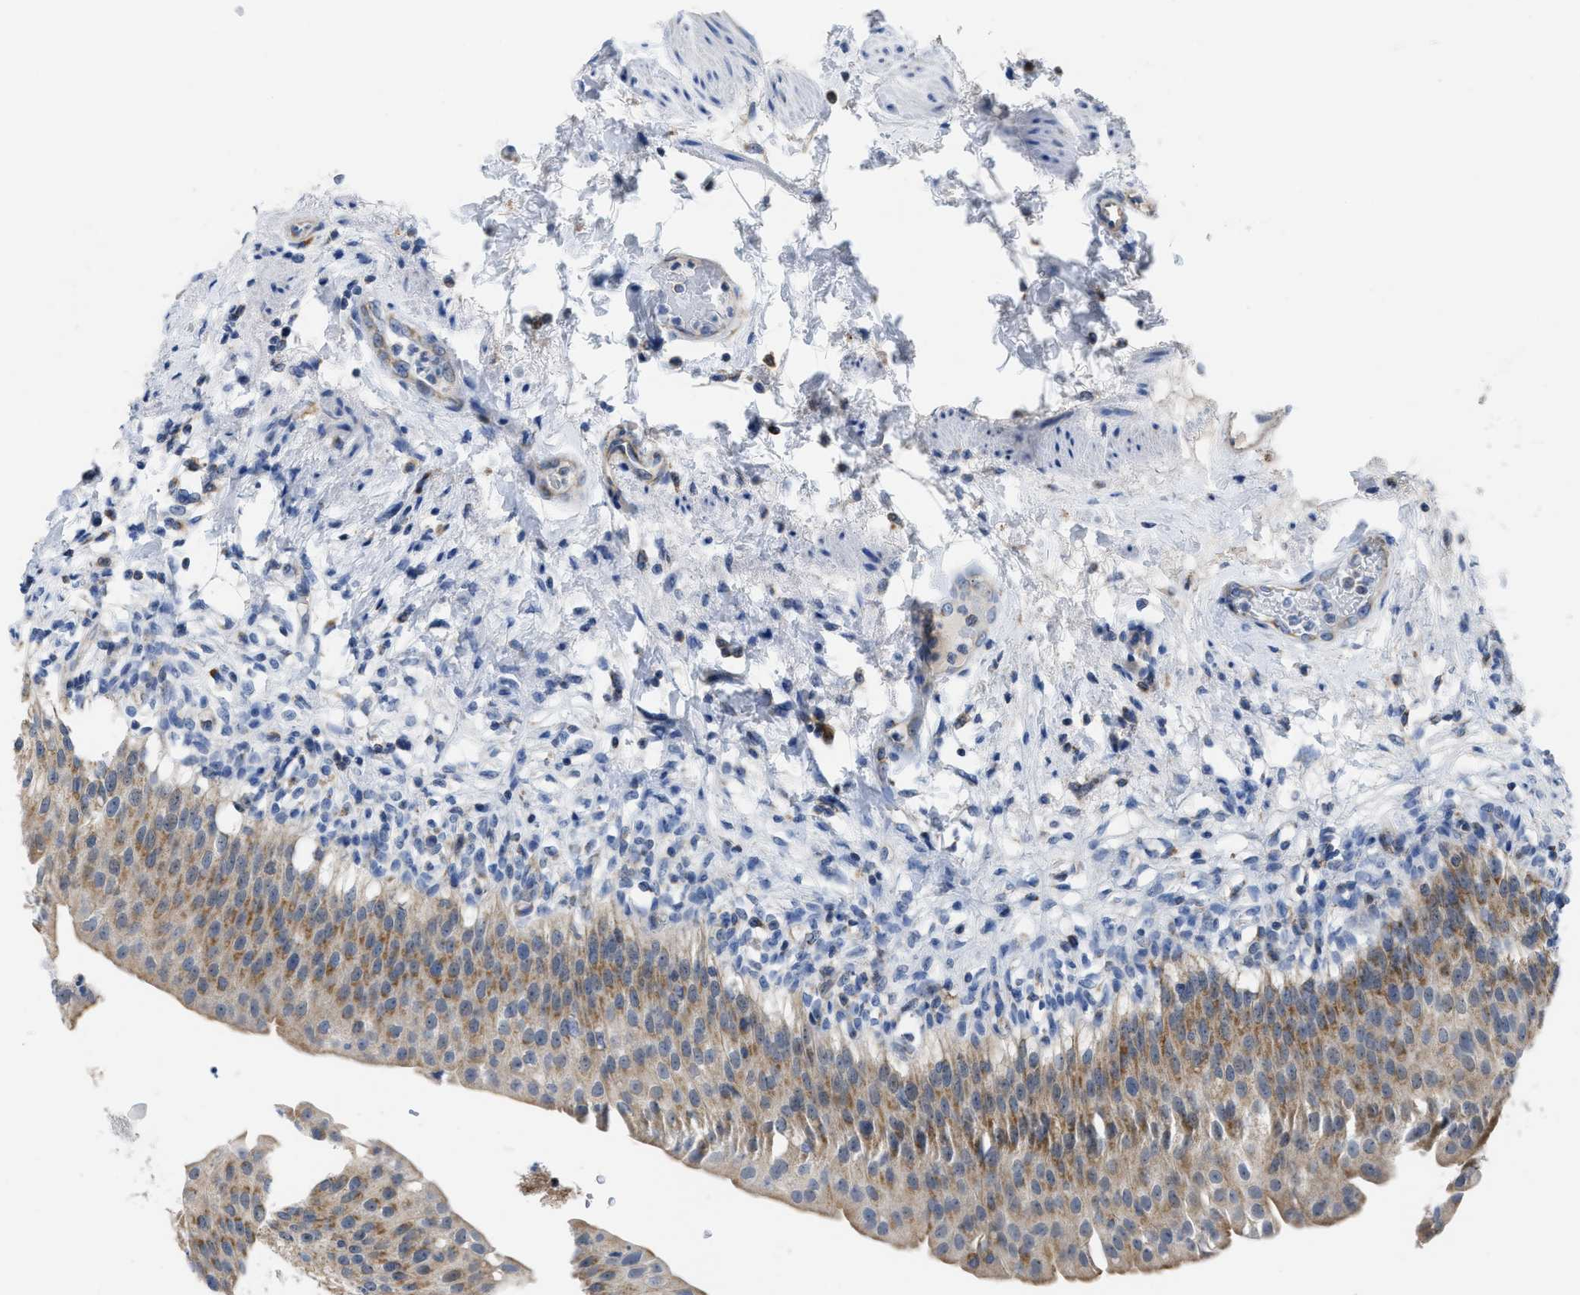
{"staining": {"intensity": "moderate", "quantity": ">75%", "location": "cytoplasmic/membranous"}, "tissue": "urinary bladder", "cell_type": "Urothelial cells", "image_type": "normal", "snomed": [{"axis": "morphology", "description": "Normal tissue, NOS"}, {"axis": "topography", "description": "Urinary bladder"}], "caption": "This is a histology image of IHC staining of benign urinary bladder, which shows moderate positivity in the cytoplasmic/membranous of urothelial cells.", "gene": "ETFA", "patient": {"sex": "female", "age": 60}}